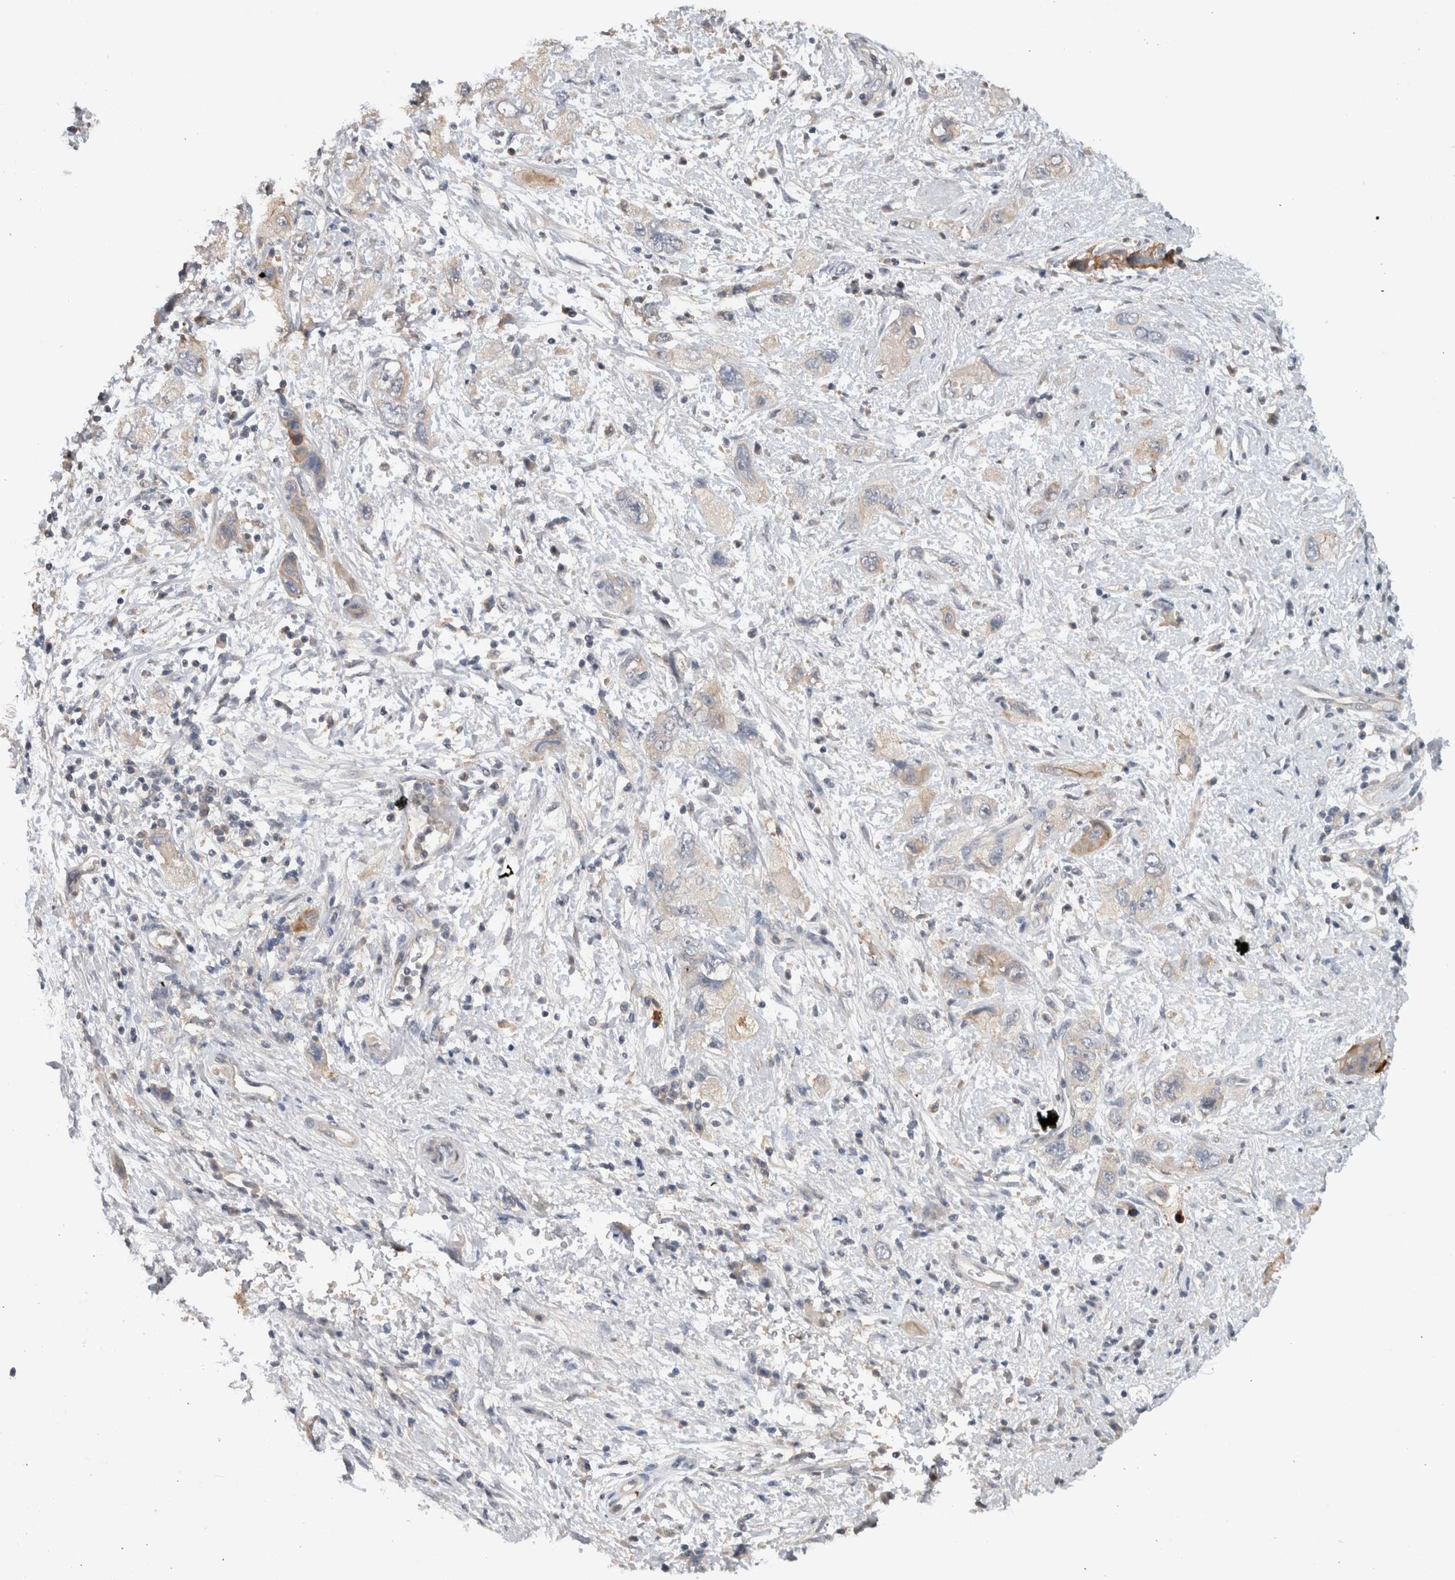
{"staining": {"intensity": "weak", "quantity": "<25%", "location": "cytoplasmic/membranous"}, "tissue": "pancreatic cancer", "cell_type": "Tumor cells", "image_type": "cancer", "snomed": [{"axis": "morphology", "description": "Adenocarcinoma, NOS"}, {"axis": "topography", "description": "Pancreas"}], "caption": "High magnification brightfield microscopy of adenocarcinoma (pancreatic) stained with DAB (3,3'-diaminobenzidine) (brown) and counterstained with hematoxylin (blue): tumor cells show no significant positivity.", "gene": "HEXD", "patient": {"sex": "female", "age": 73}}